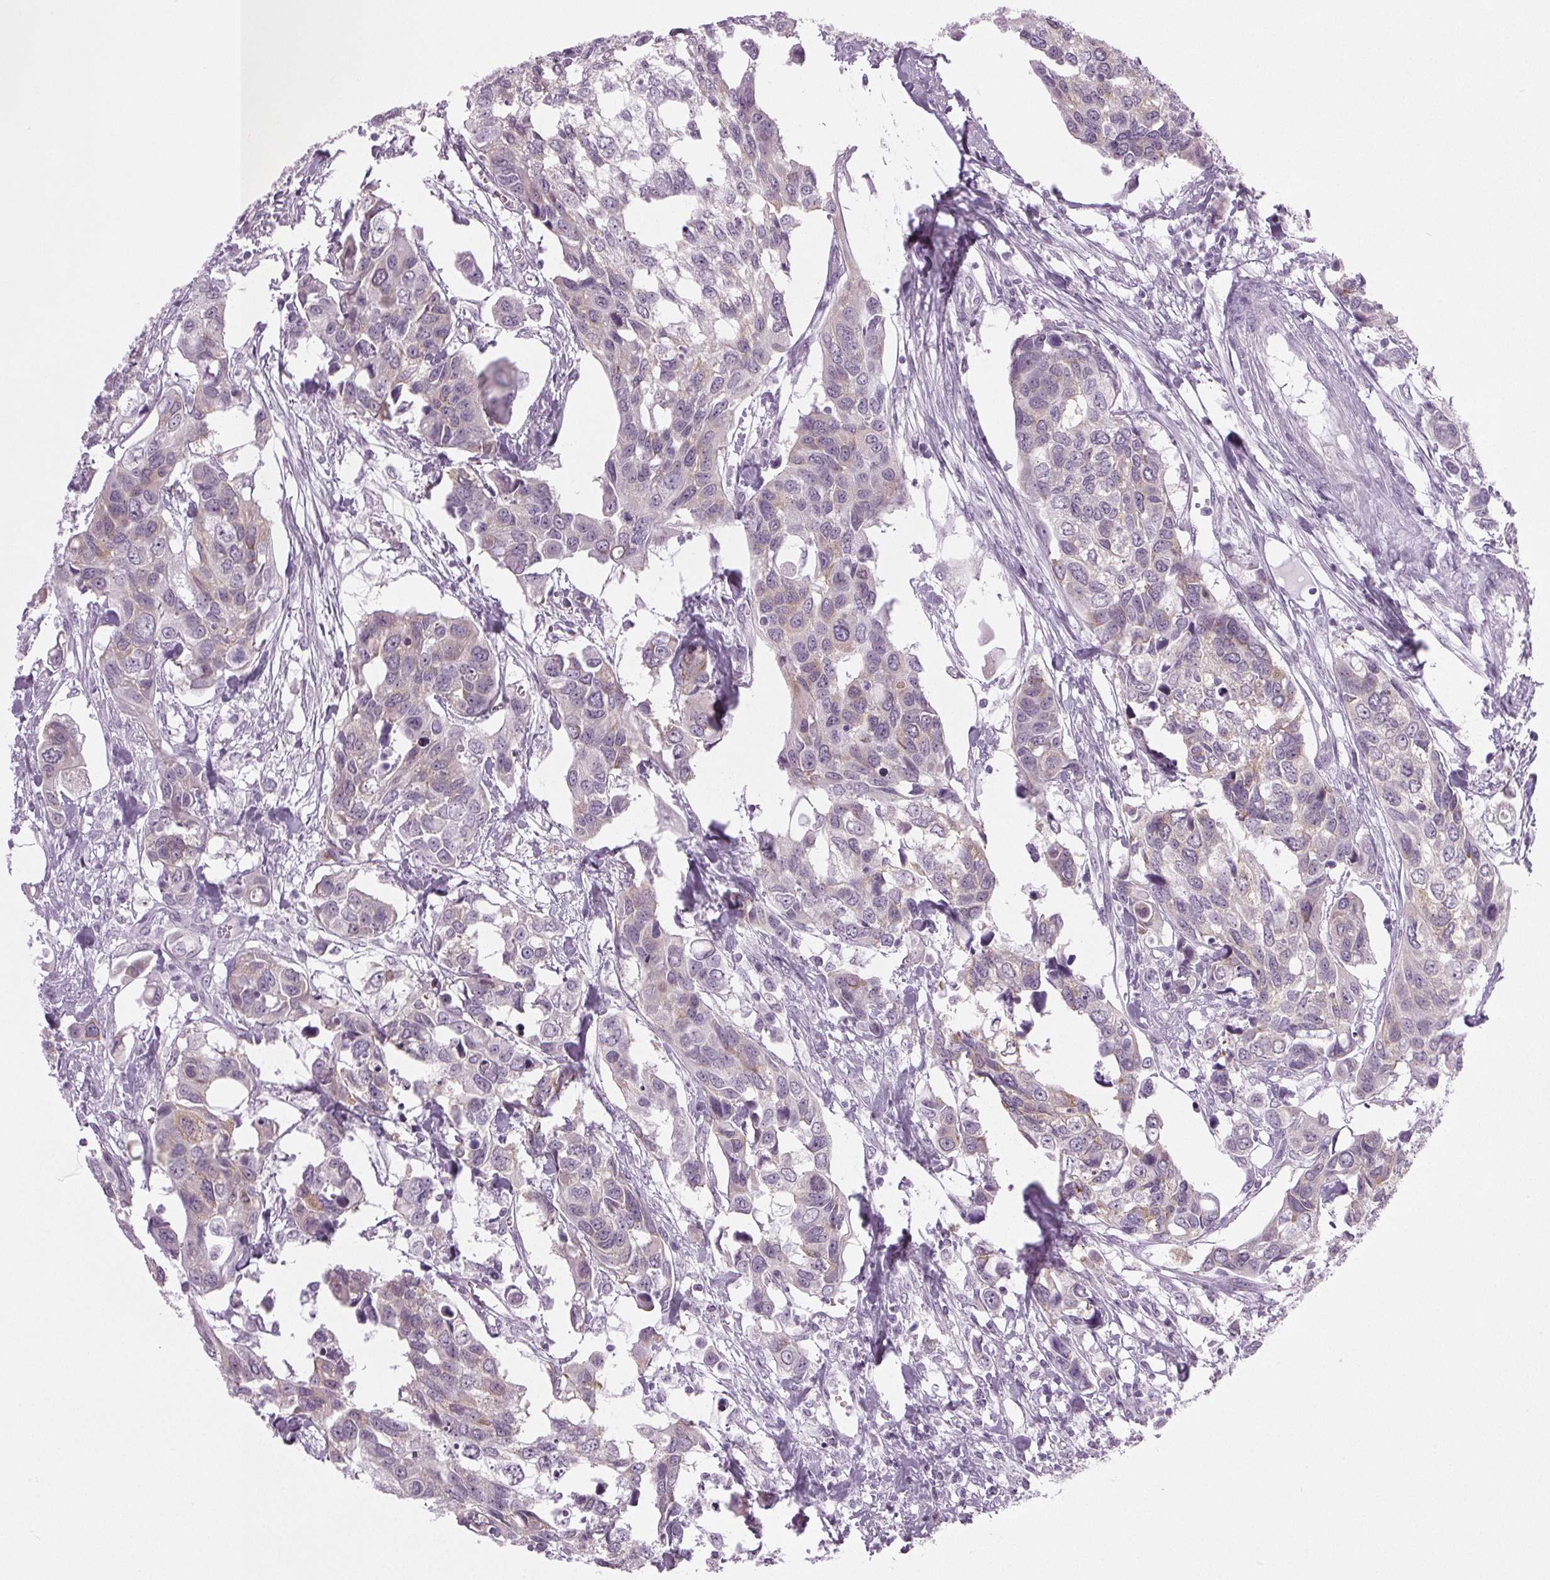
{"staining": {"intensity": "weak", "quantity": "<25%", "location": "cytoplasmic/membranous"}, "tissue": "urothelial cancer", "cell_type": "Tumor cells", "image_type": "cancer", "snomed": [{"axis": "morphology", "description": "Urothelial carcinoma, High grade"}, {"axis": "topography", "description": "Urinary bladder"}], "caption": "This is an immunohistochemistry image of urothelial cancer. There is no expression in tumor cells.", "gene": "IGF2BP1", "patient": {"sex": "male", "age": 60}}